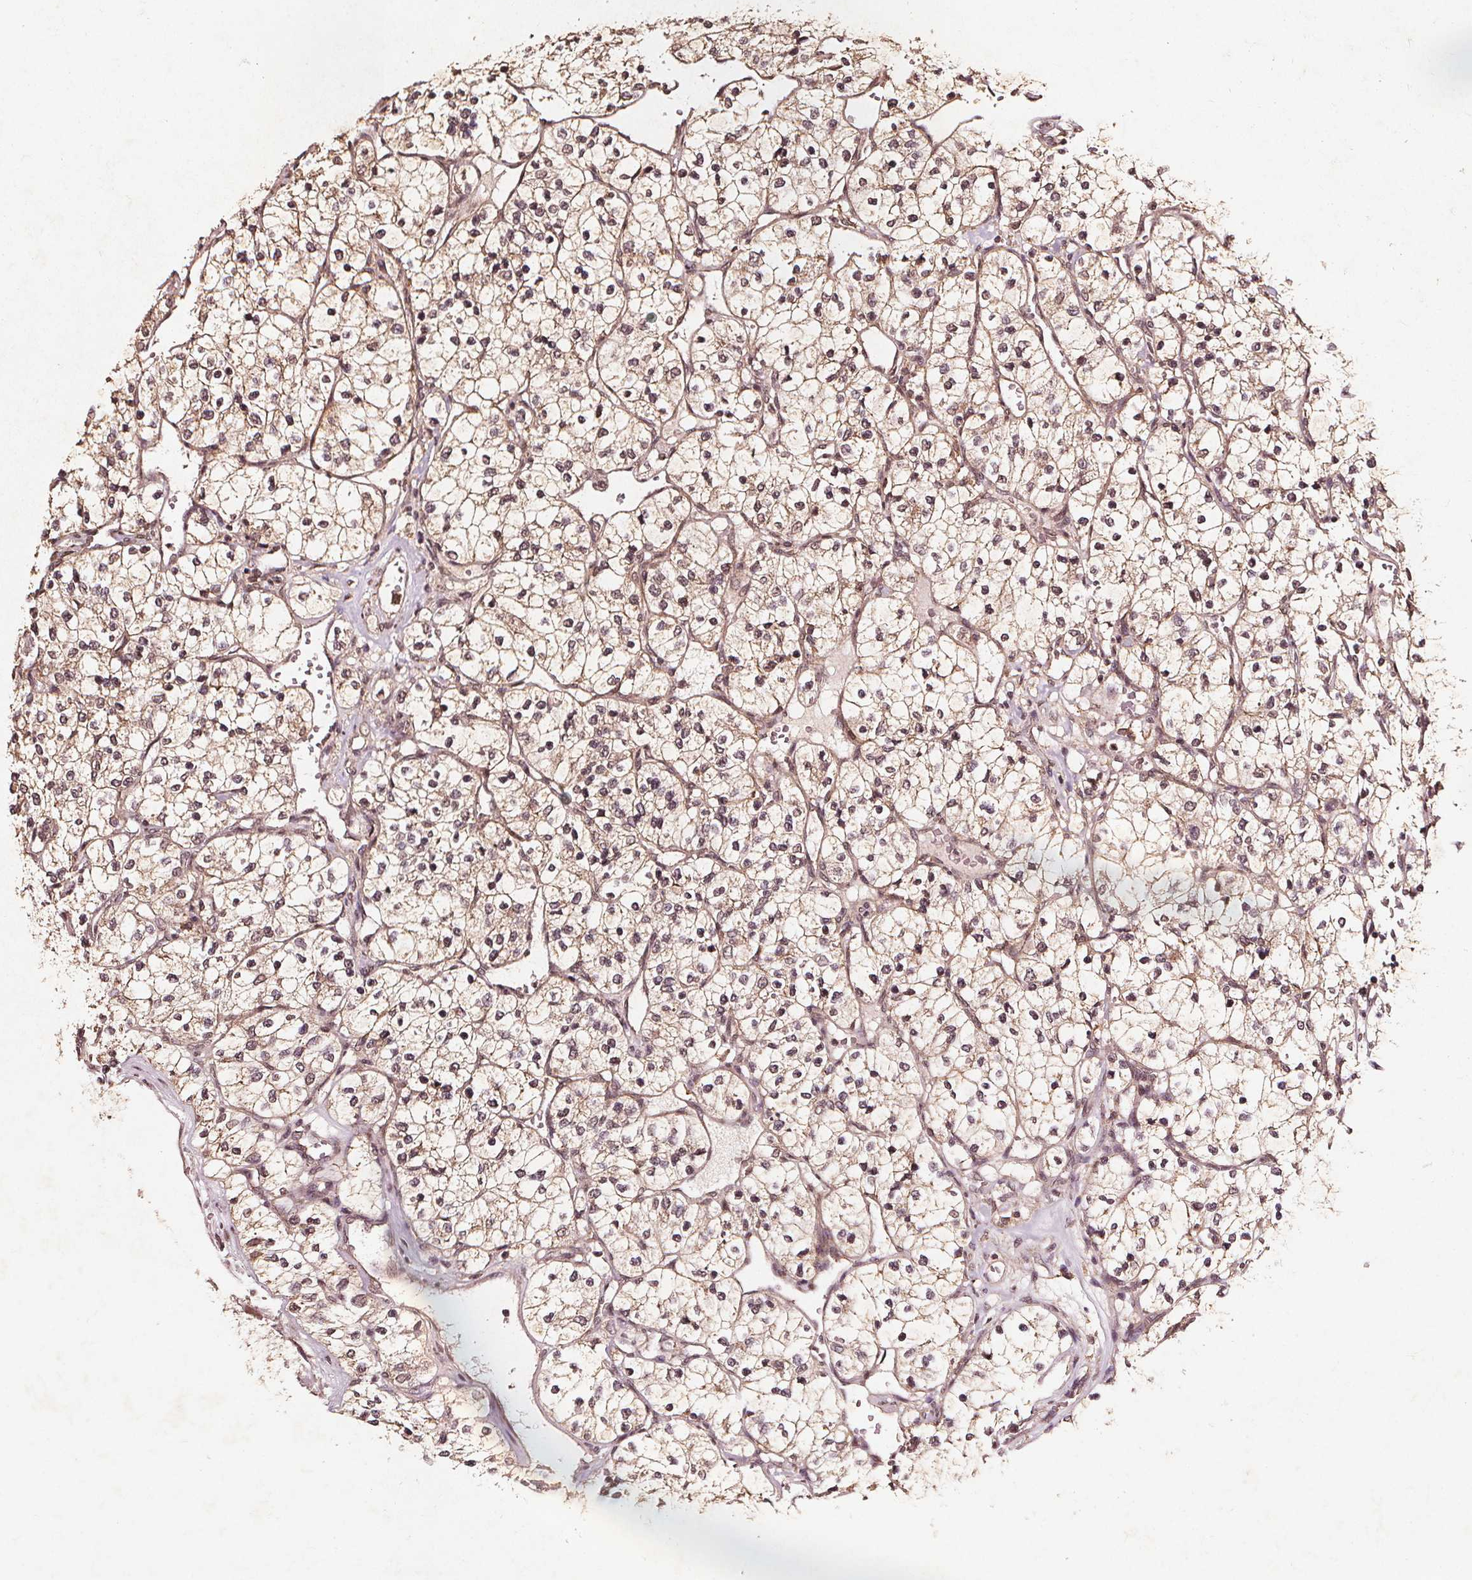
{"staining": {"intensity": "moderate", "quantity": ">75%", "location": "cytoplasmic/membranous"}, "tissue": "renal cancer", "cell_type": "Tumor cells", "image_type": "cancer", "snomed": [{"axis": "morphology", "description": "Adenocarcinoma, NOS"}, {"axis": "topography", "description": "Kidney"}], "caption": "Protein expression analysis of renal cancer (adenocarcinoma) reveals moderate cytoplasmic/membranous expression in about >75% of tumor cells.", "gene": "ABCA1", "patient": {"sex": "female", "age": 69}}